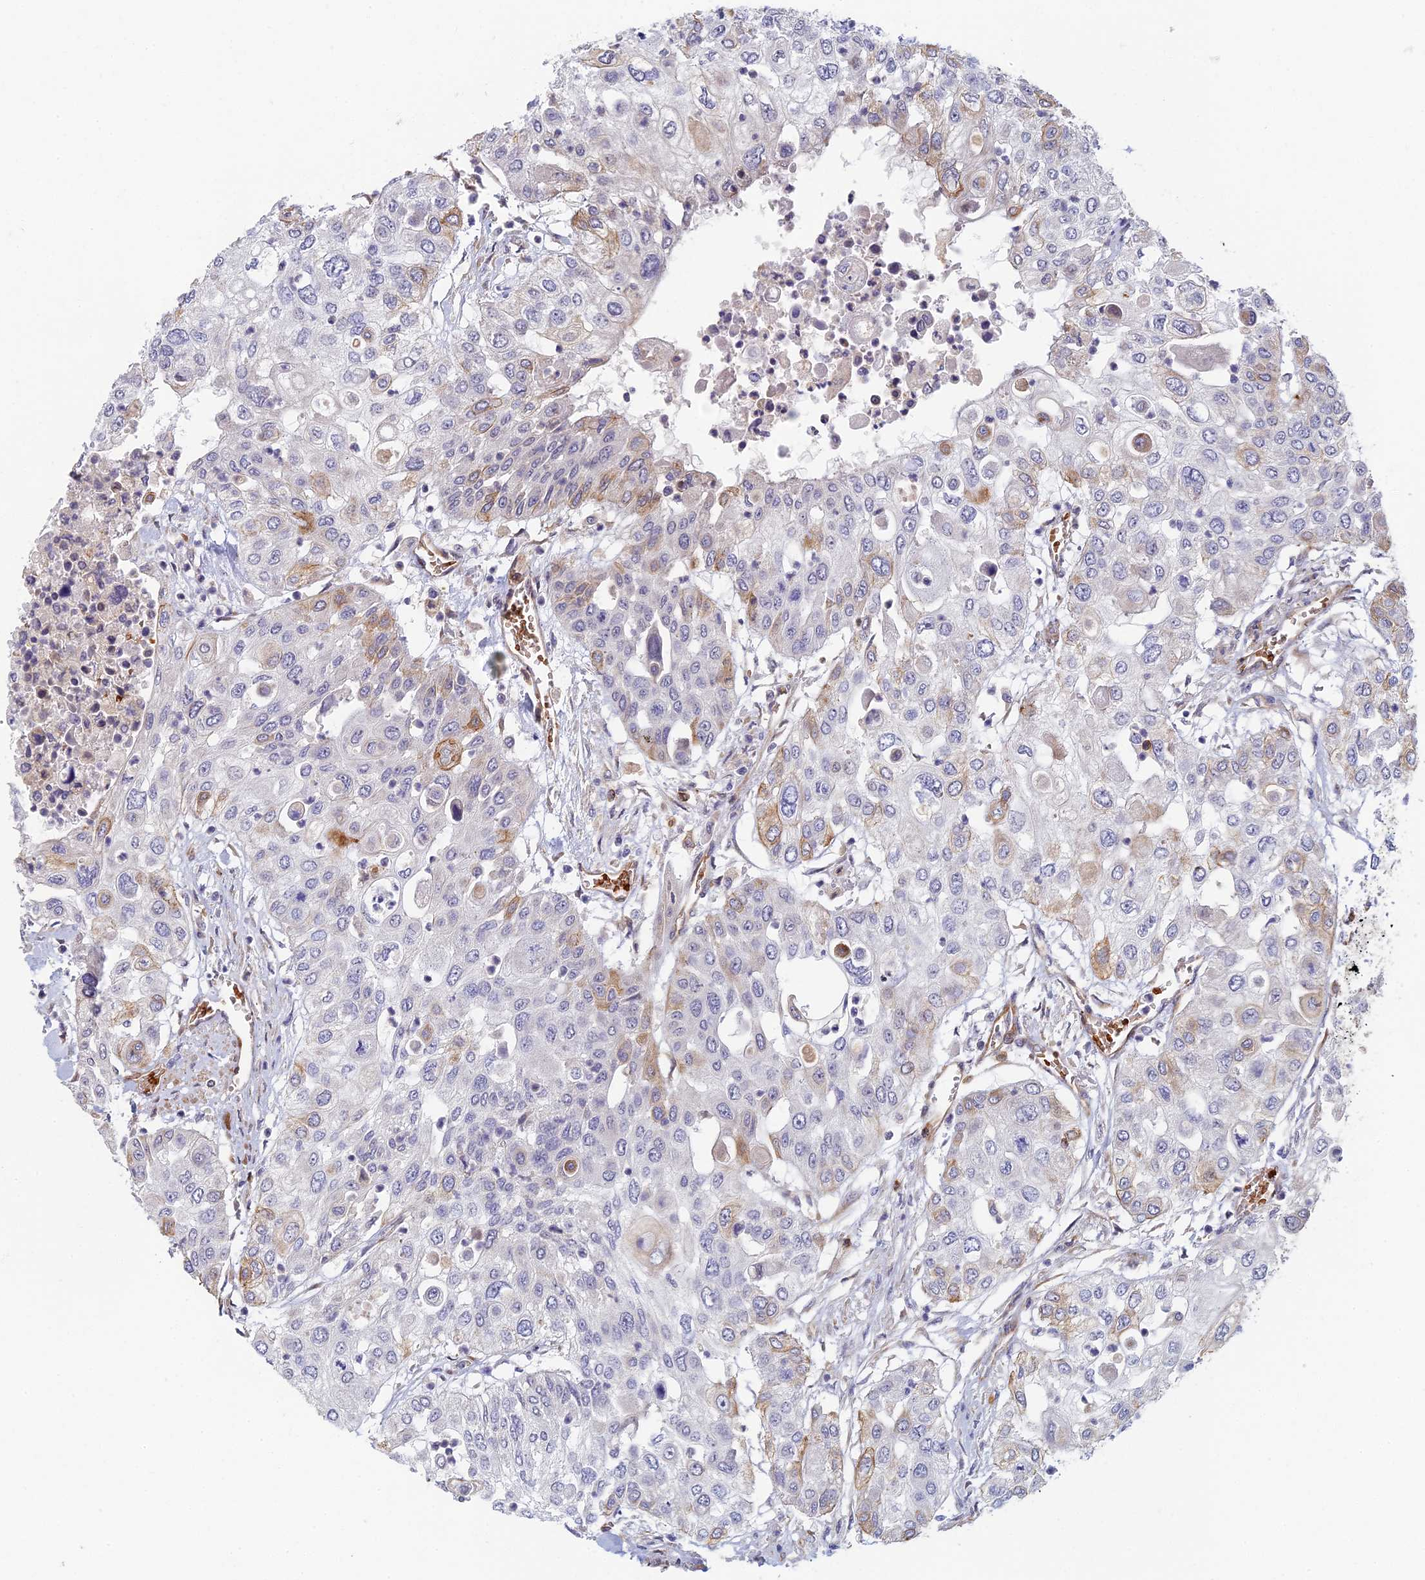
{"staining": {"intensity": "weak", "quantity": "<25%", "location": "cytoplasmic/membranous"}, "tissue": "urothelial cancer", "cell_type": "Tumor cells", "image_type": "cancer", "snomed": [{"axis": "morphology", "description": "Urothelial carcinoma, High grade"}, {"axis": "topography", "description": "Urinary bladder"}], "caption": "Immunohistochemical staining of human urothelial carcinoma (high-grade) displays no significant expression in tumor cells.", "gene": "ABCB10", "patient": {"sex": "female", "age": 79}}